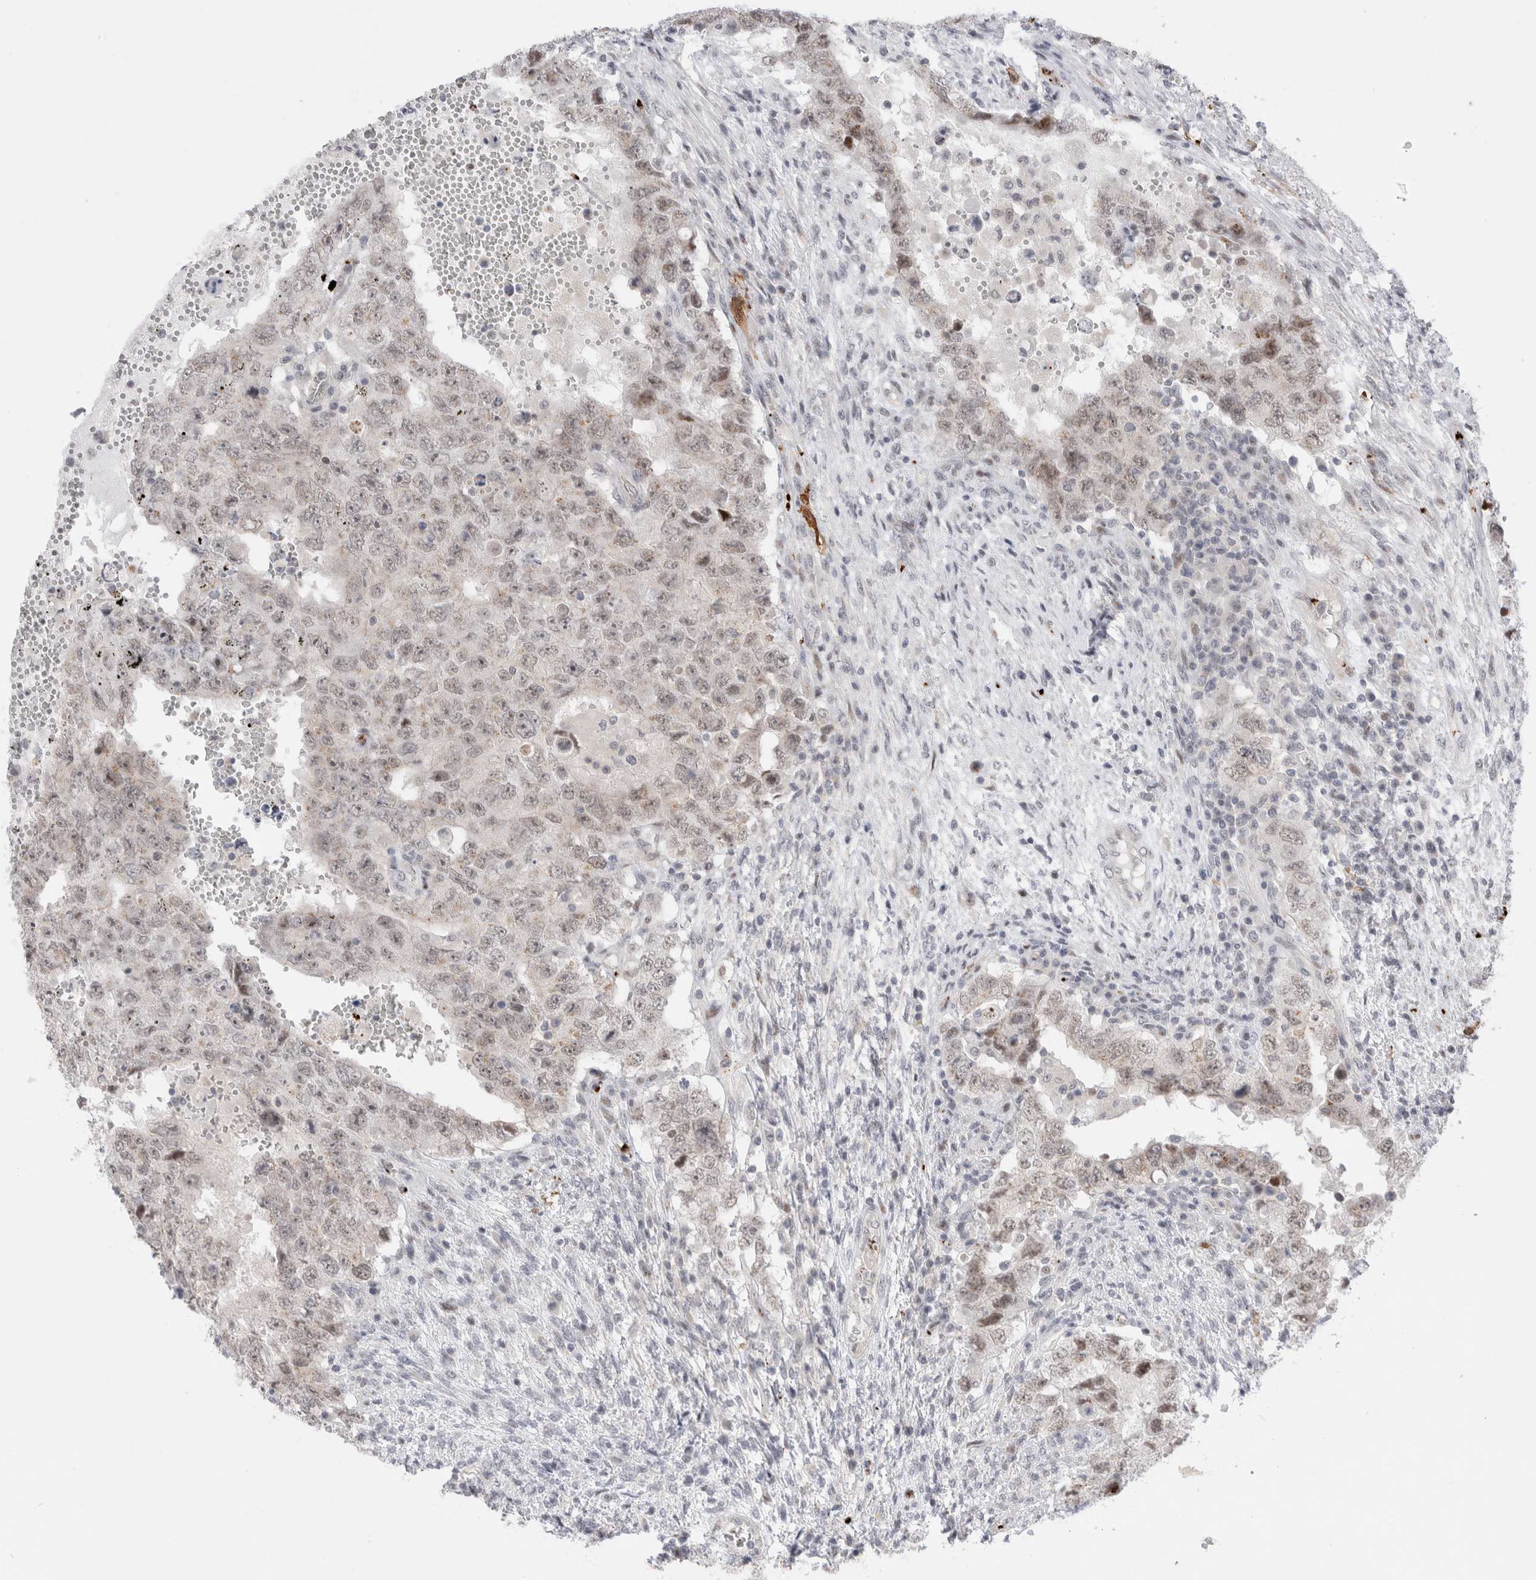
{"staining": {"intensity": "weak", "quantity": ">75%", "location": "nuclear"}, "tissue": "testis cancer", "cell_type": "Tumor cells", "image_type": "cancer", "snomed": [{"axis": "morphology", "description": "Carcinoma, Embryonal, NOS"}, {"axis": "topography", "description": "Testis"}], "caption": "IHC micrograph of testis embryonal carcinoma stained for a protein (brown), which displays low levels of weak nuclear positivity in approximately >75% of tumor cells.", "gene": "VPS28", "patient": {"sex": "male", "age": 26}}